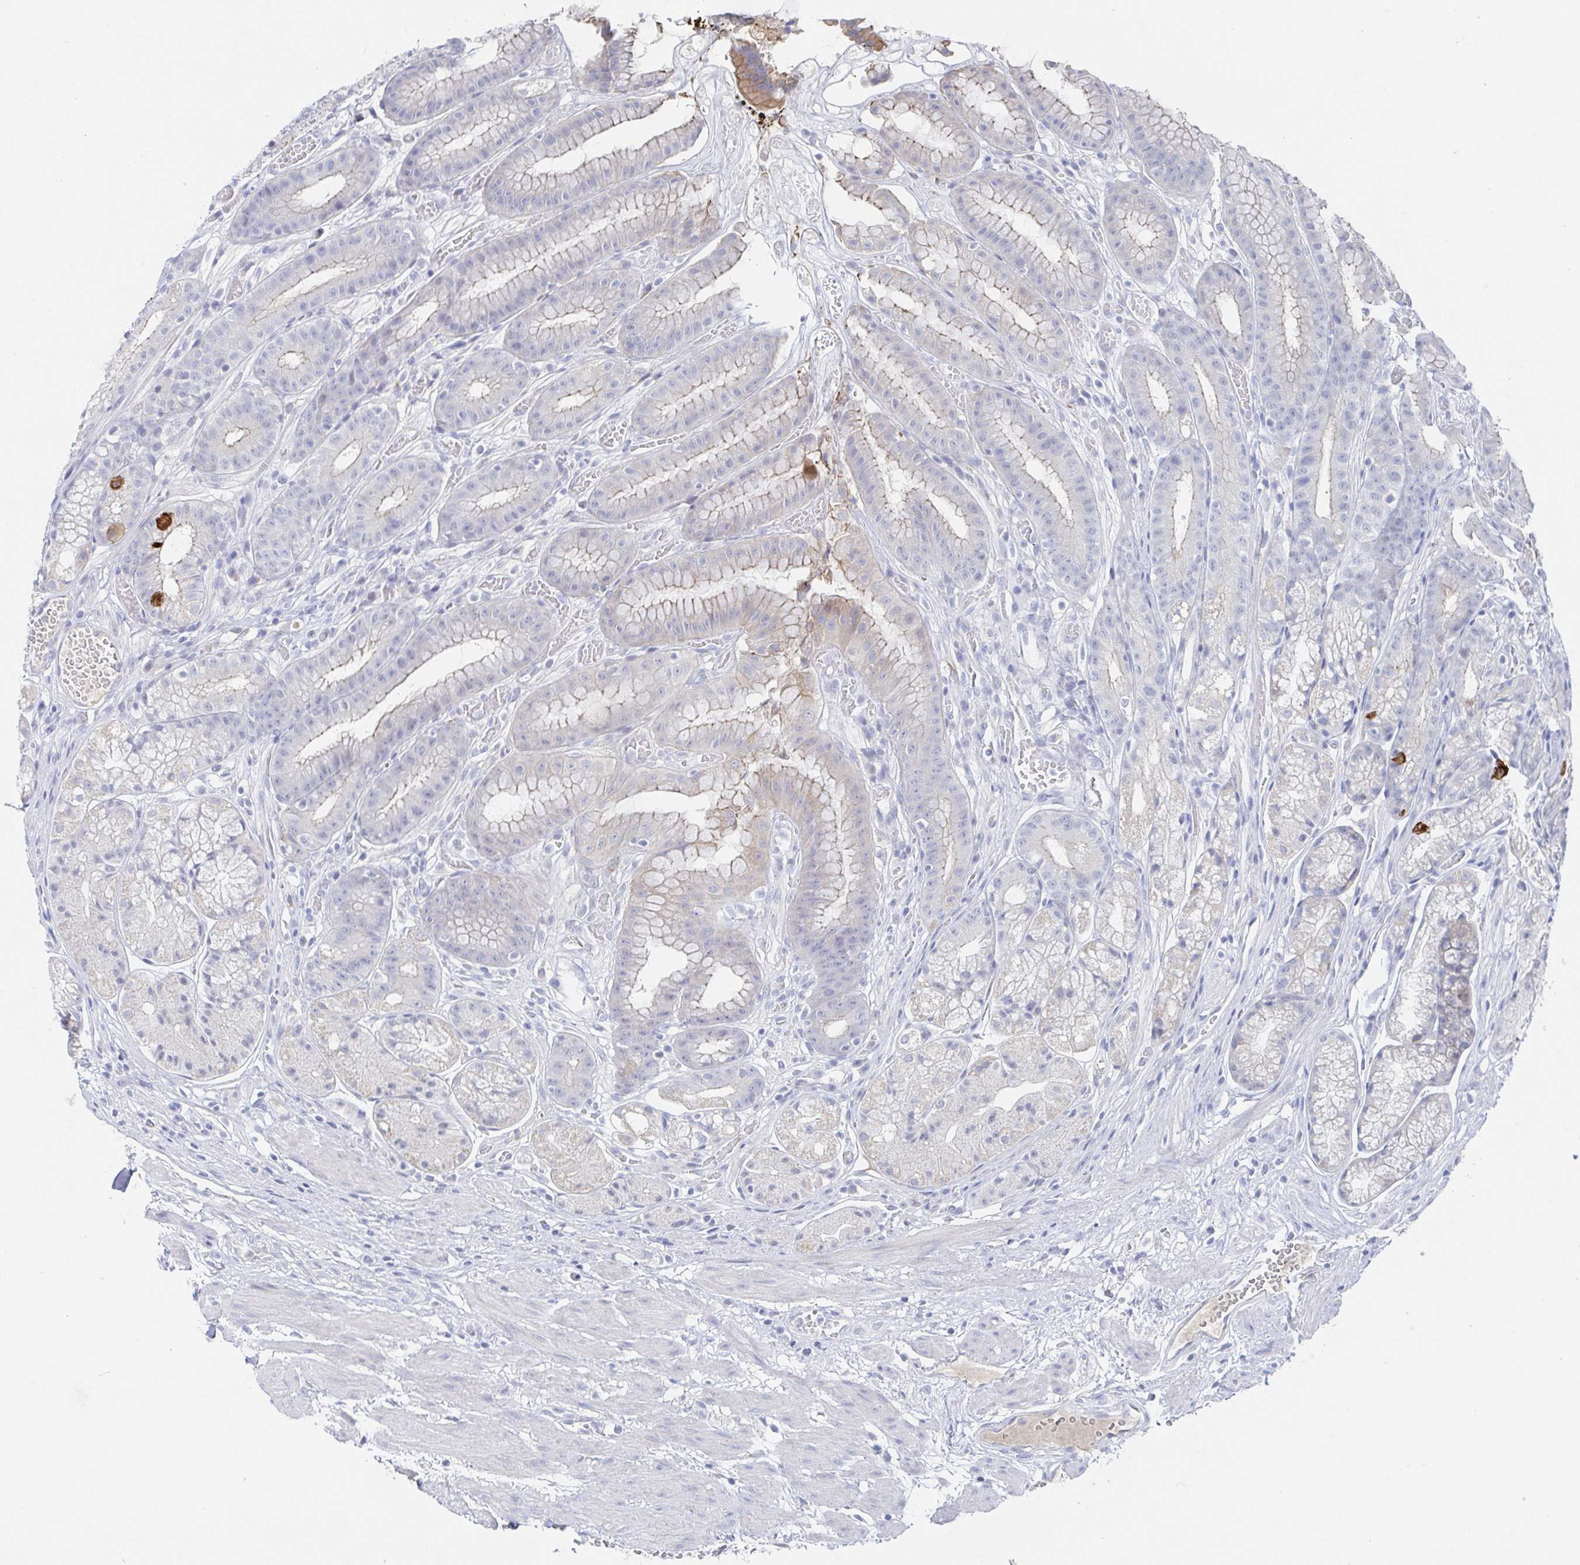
{"staining": {"intensity": "strong", "quantity": "<25%", "location": "cytoplasmic/membranous"}, "tissue": "stomach", "cell_type": "Glandular cells", "image_type": "normal", "snomed": [{"axis": "morphology", "description": "Normal tissue, NOS"}, {"axis": "topography", "description": "Smooth muscle"}, {"axis": "topography", "description": "Stomach"}], "caption": "Immunohistochemistry photomicrograph of normal human stomach stained for a protein (brown), which exhibits medium levels of strong cytoplasmic/membranous staining in about <25% of glandular cells.", "gene": "ZNF100", "patient": {"sex": "male", "age": 70}}